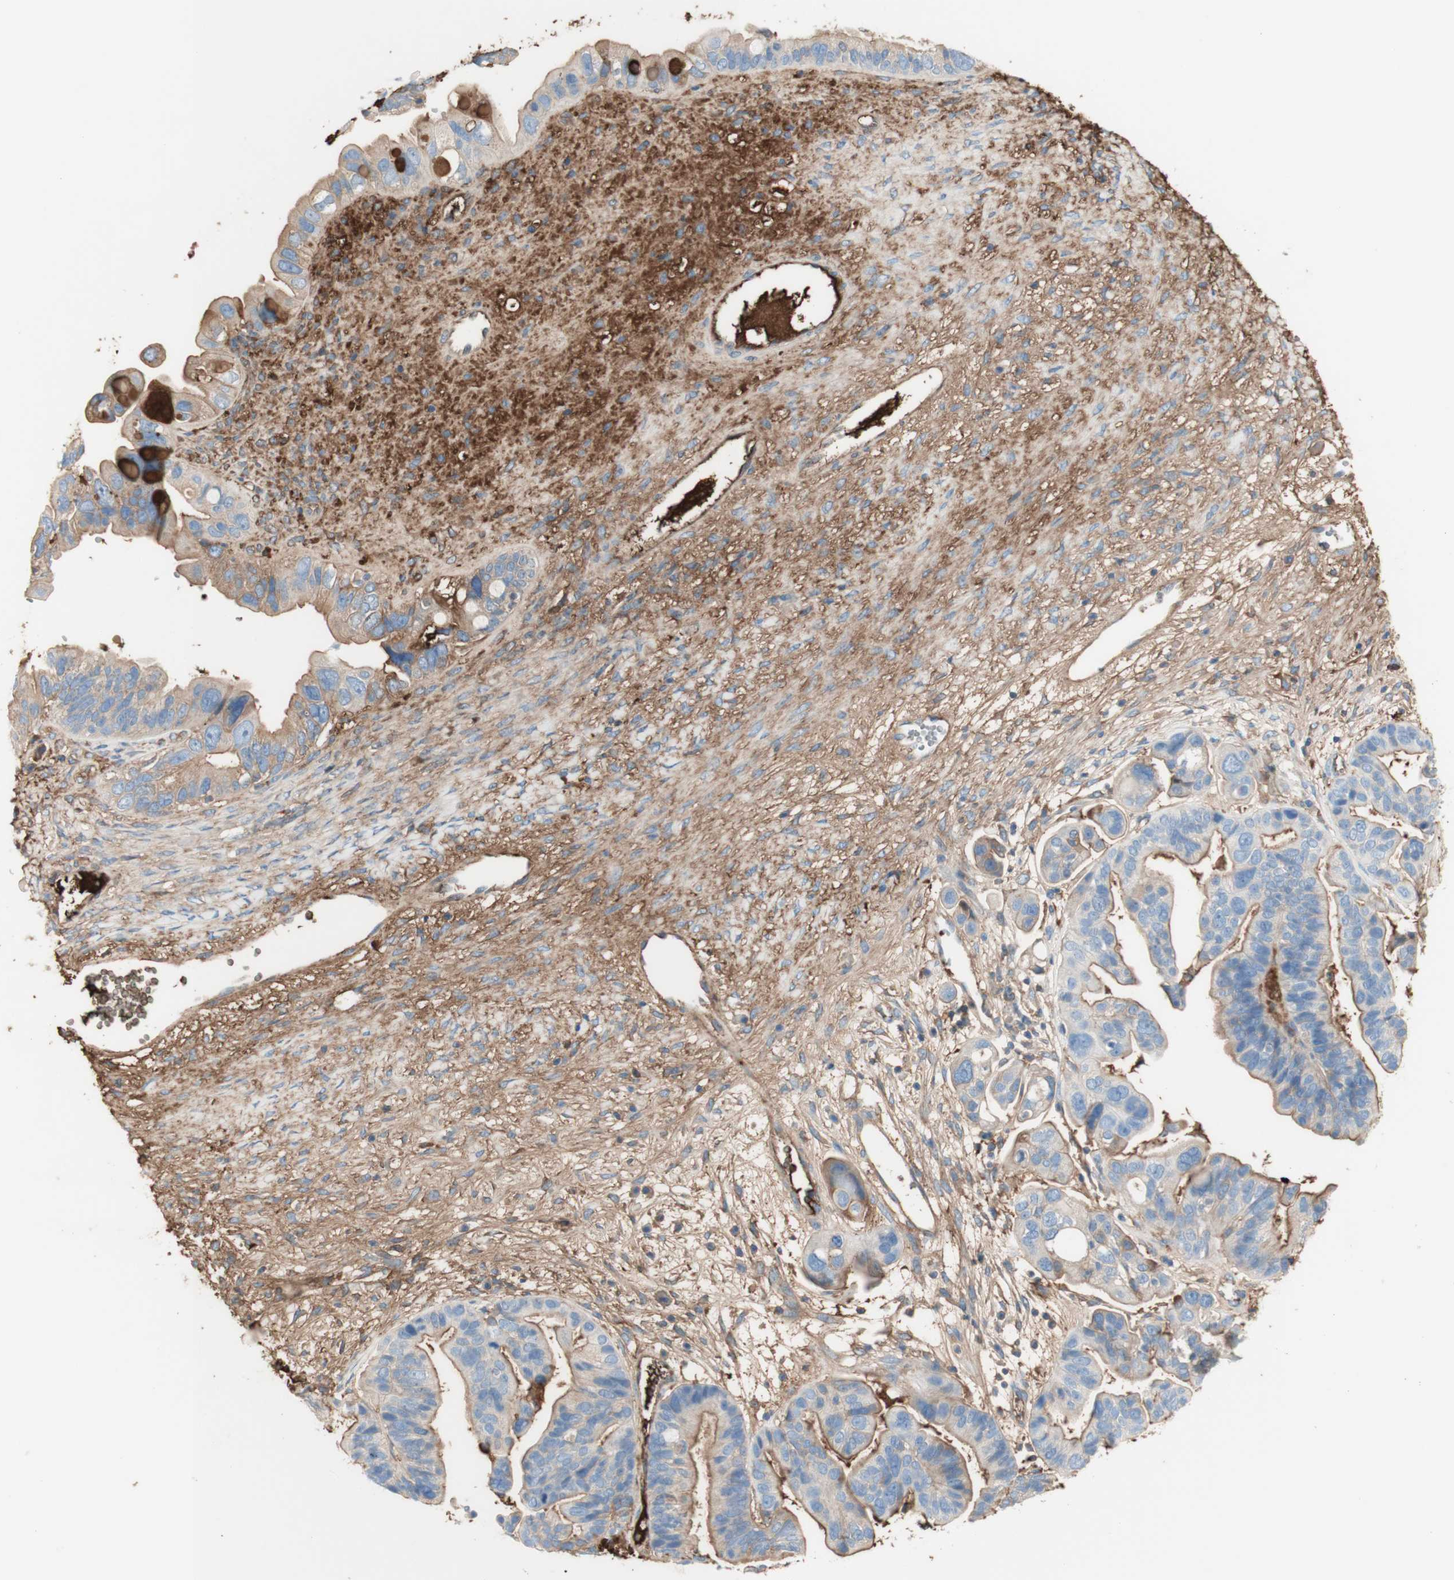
{"staining": {"intensity": "weak", "quantity": "25%-75%", "location": "cytoplasmic/membranous"}, "tissue": "ovarian cancer", "cell_type": "Tumor cells", "image_type": "cancer", "snomed": [{"axis": "morphology", "description": "Cystadenocarcinoma, serous, NOS"}, {"axis": "topography", "description": "Ovary"}], "caption": "The immunohistochemical stain labels weak cytoplasmic/membranous staining in tumor cells of ovarian serous cystadenocarcinoma tissue.", "gene": "KNG1", "patient": {"sex": "female", "age": 56}}